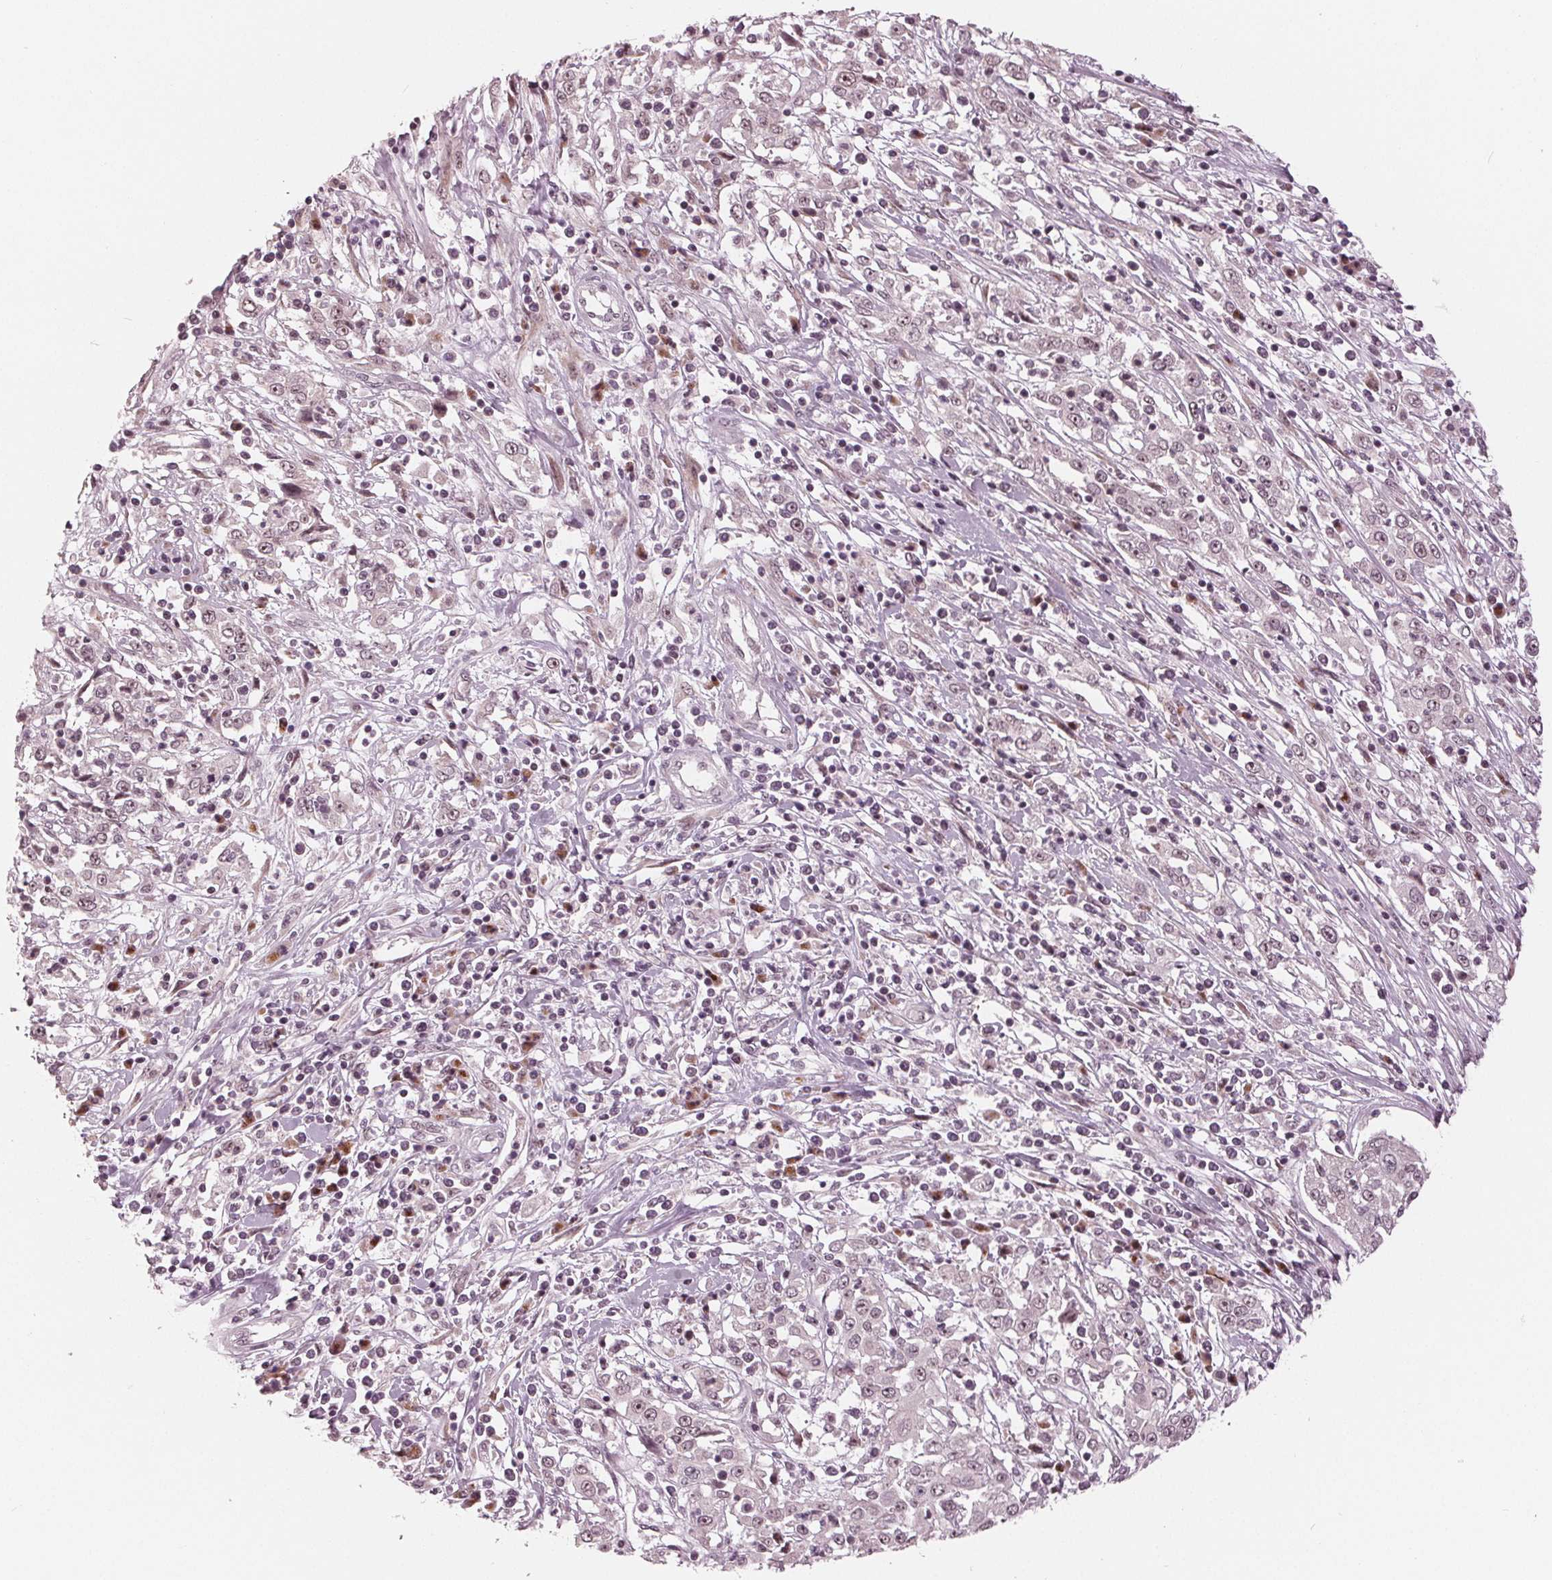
{"staining": {"intensity": "weak", "quantity": "25%-75%", "location": "nuclear"}, "tissue": "cervical cancer", "cell_type": "Tumor cells", "image_type": "cancer", "snomed": [{"axis": "morphology", "description": "Adenocarcinoma, NOS"}, {"axis": "topography", "description": "Cervix"}], "caption": "A high-resolution image shows immunohistochemistry staining of cervical cancer (adenocarcinoma), which demonstrates weak nuclear positivity in approximately 25%-75% of tumor cells.", "gene": "SLX4", "patient": {"sex": "female", "age": 40}}